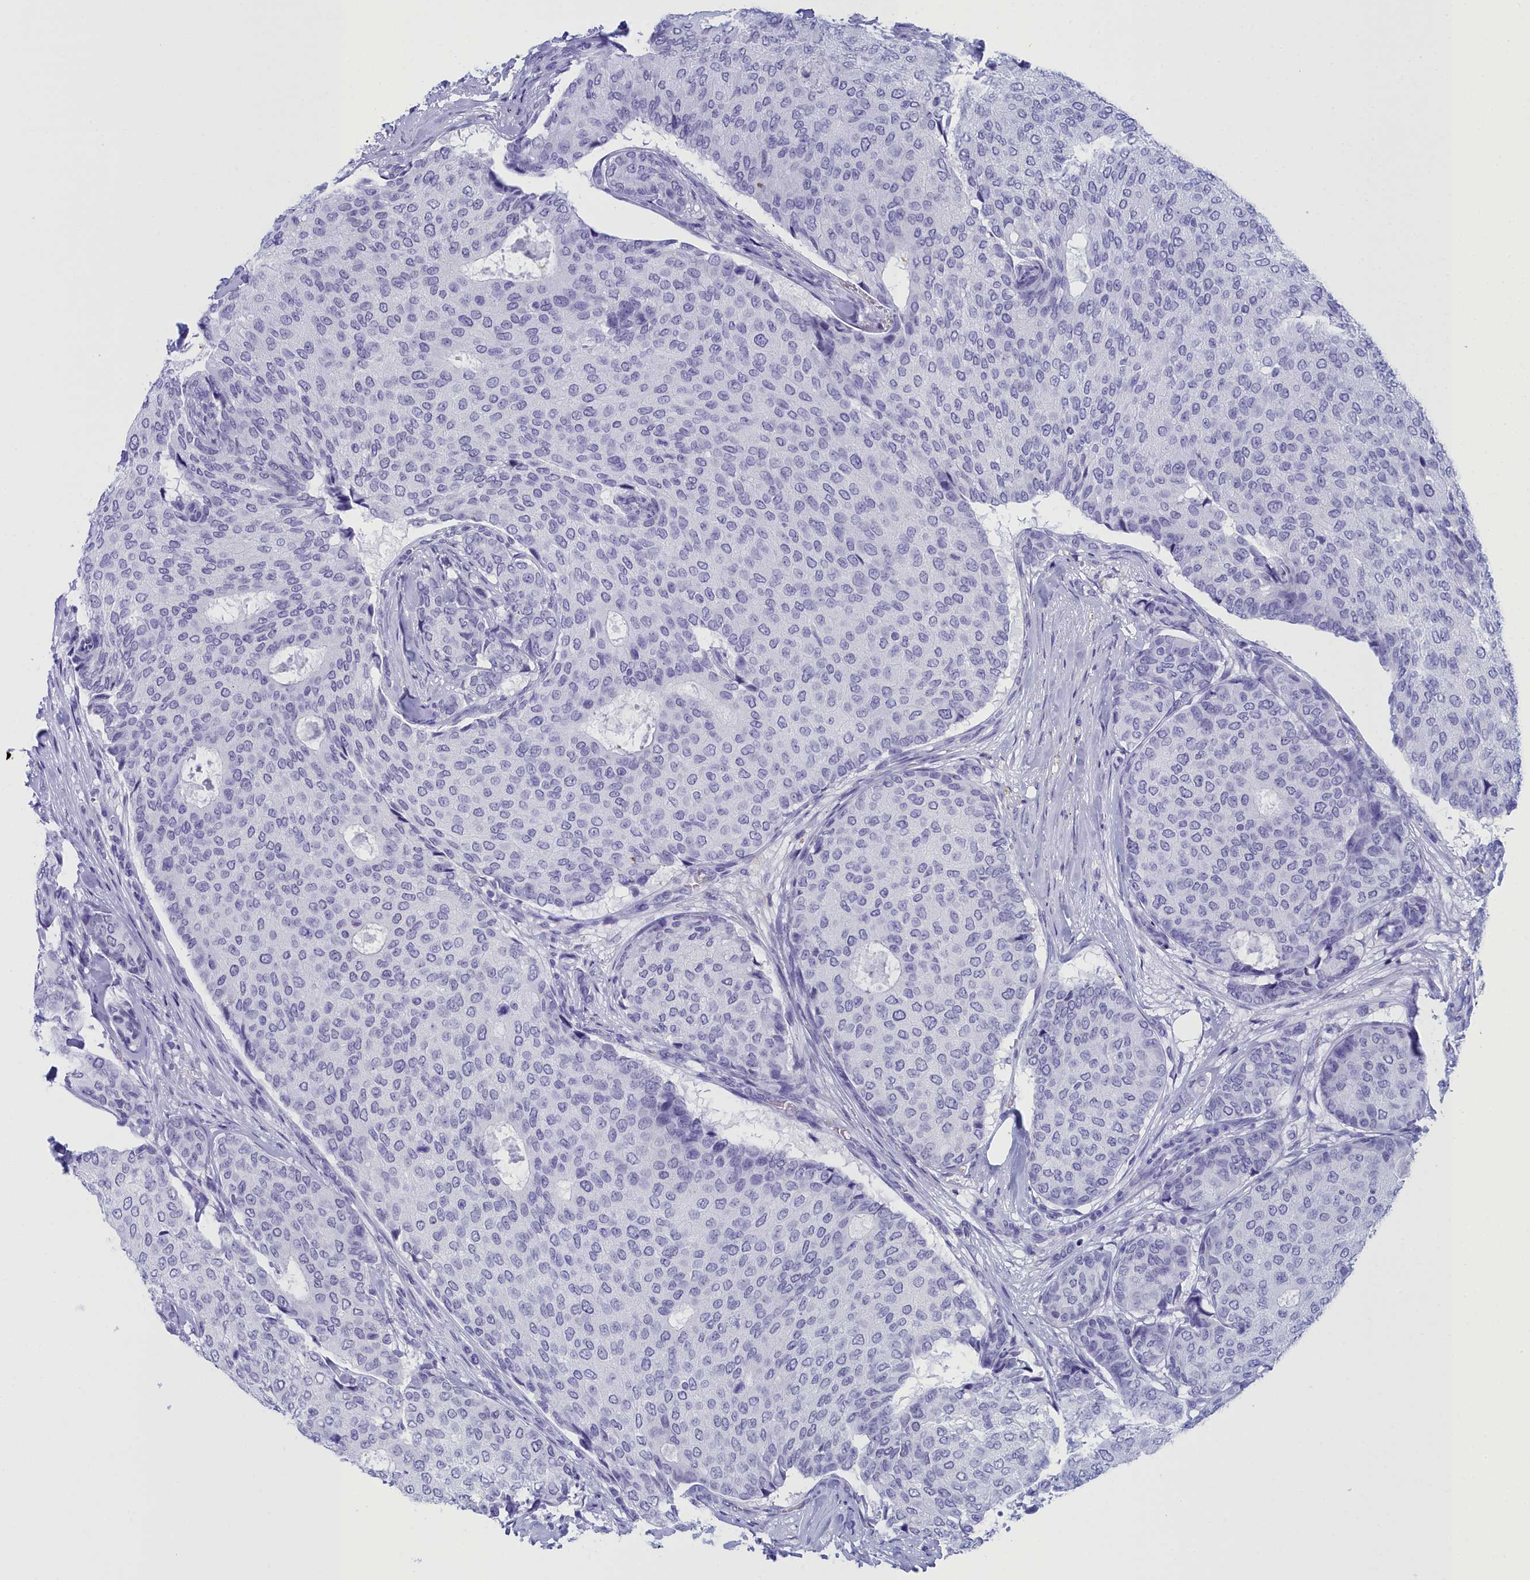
{"staining": {"intensity": "negative", "quantity": "none", "location": "none"}, "tissue": "breast cancer", "cell_type": "Tumor cells", "image_type": "cancer", "snomed": [{"axis": "morphology", "description": "Duct carcinoma"}, {"axis": "topography", "description": "Breast"}], "caption": "Immunohistochemical staining of breast cancer exhibits no significant expression in tumor cells.", "gene": "CCDC97", "patient": {"sex": "female", "age": 75}}